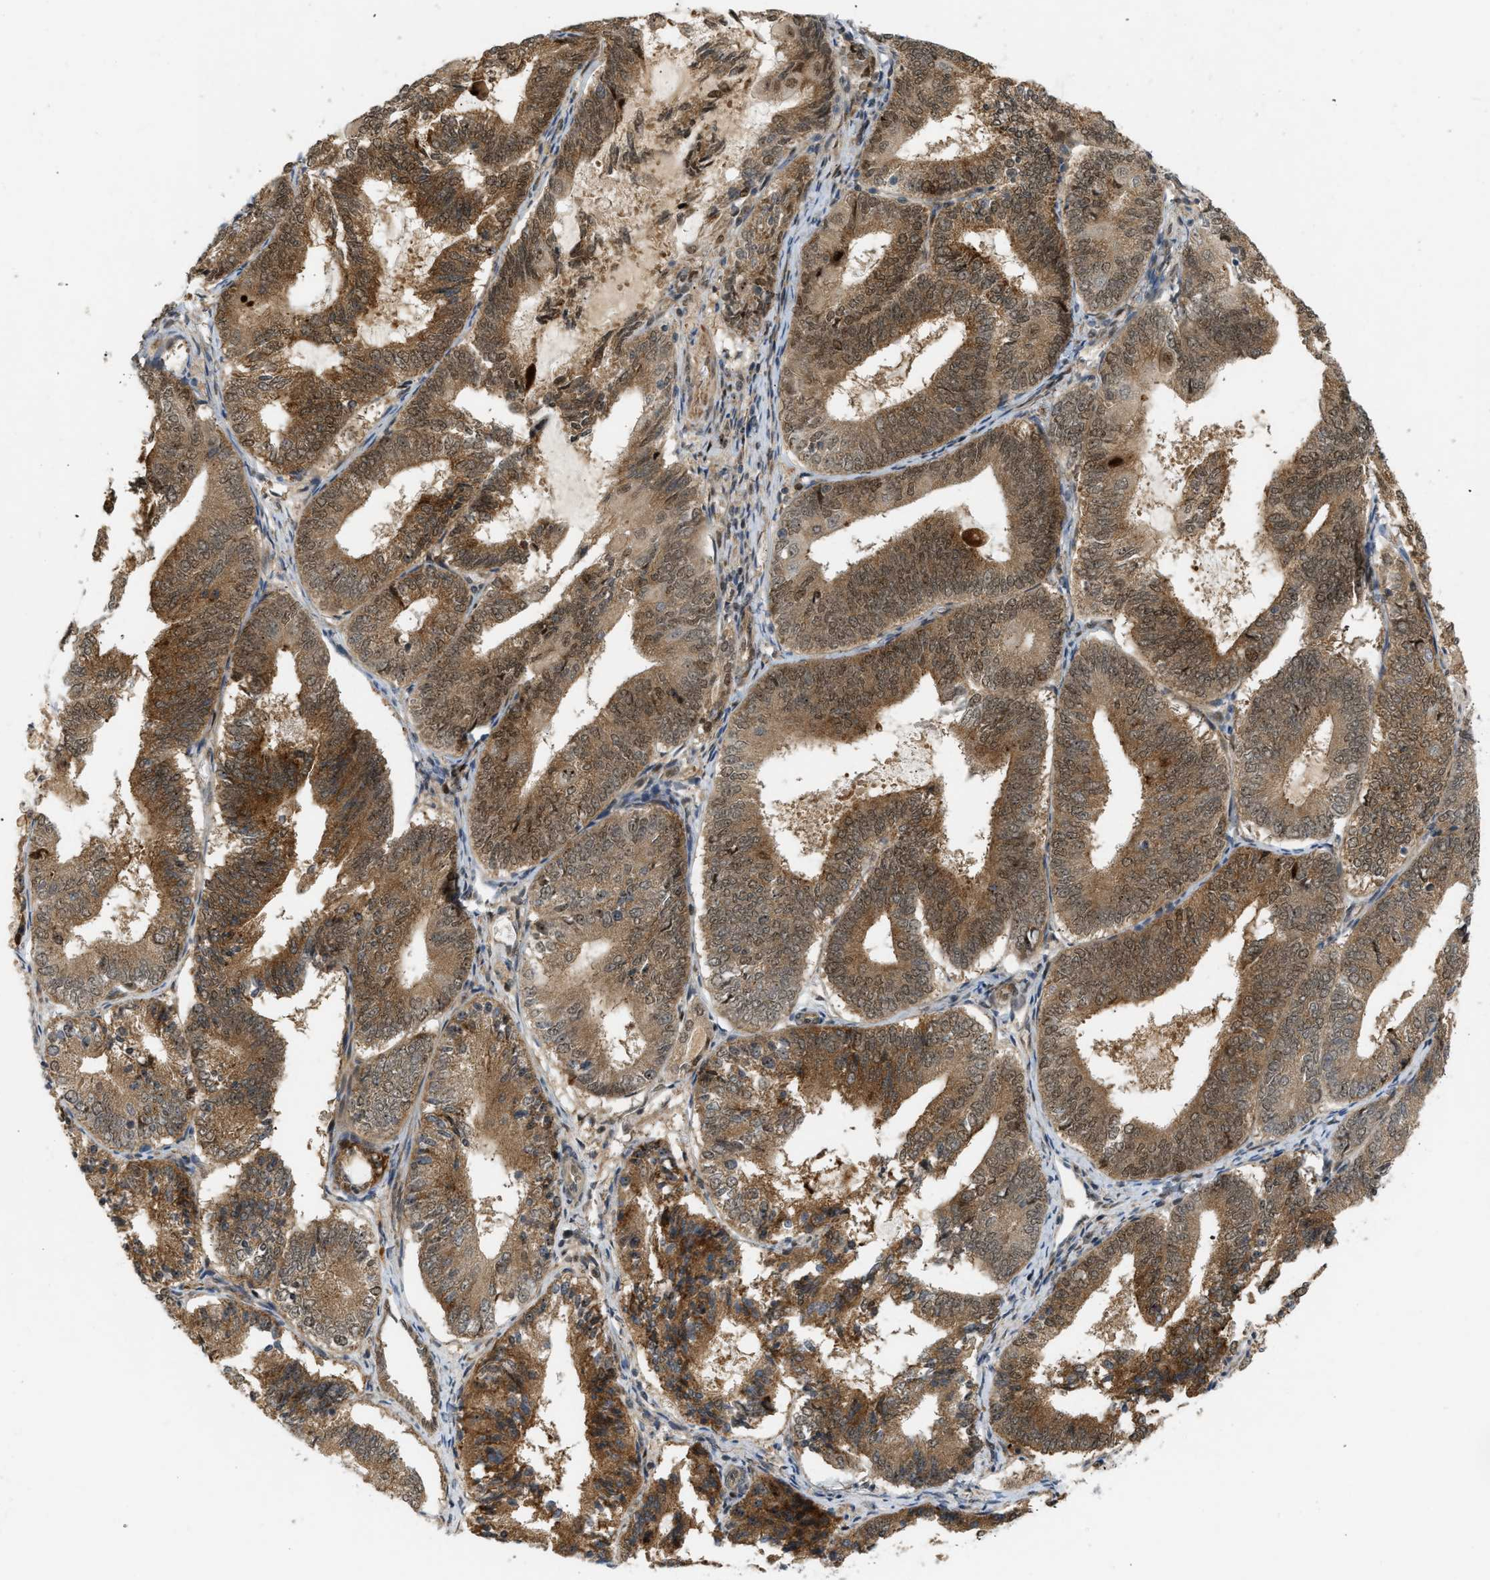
{"staining": {"intensity": "moderate", "quantity": ">75%", "location": "cytoplasmic/membranous"}, "tissue": "endometrial cancer", "cell_type": "Tumor cells", "image_type": "cancer", "snomed": [{"axis": "morphology", "description": "Adenocarcinoma, NOS"}, {"axis": "topography", "description": "Endometrium"}], "caption": "Brown immunohistochemical staining in endometrial adenocarcinoma shows moderate cytoplasmic/membranous expression in about >75% of tumor cells. (DAB IHC with brightfield microscopy, high magnification).", "gene": "BAG1", "patient": {"sex": "female", "age": 81}}